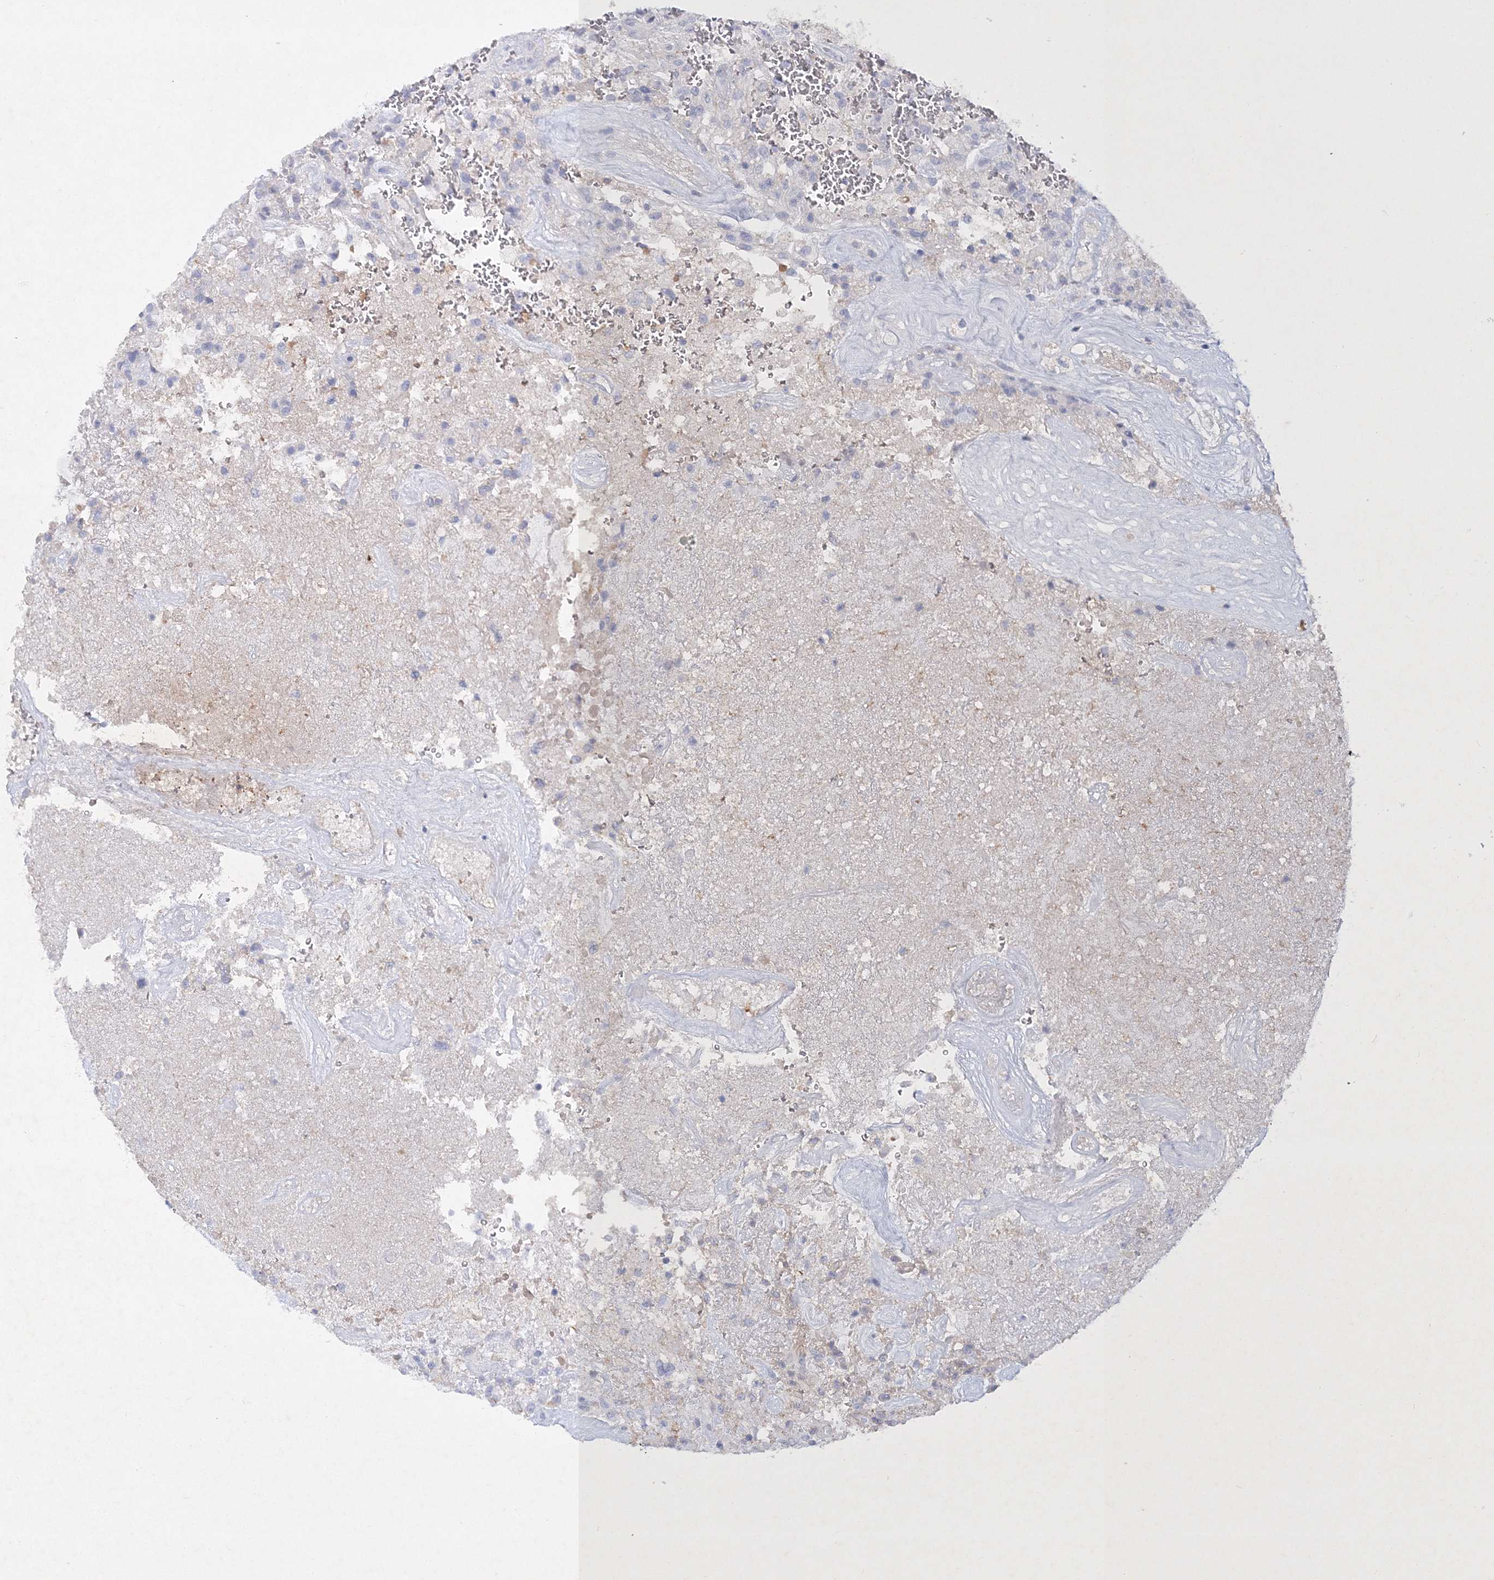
{"staining": {"intensity": "negative", "quantity": "none", "location": "none"}, "tissue": "glioma", "cell_type": "Tumor cells", "image_type": "cancer", "snomed": [{"axis": "morphology", "description": "Glioma, malignant, High grade"}, {"axis": "topography", "description": "Brain"}], "caption": "Tumor cells show no significant expression in malignant high-grade glioma.", "gene": "RTN2", "patient": {"sex": "female", "age": 57}}